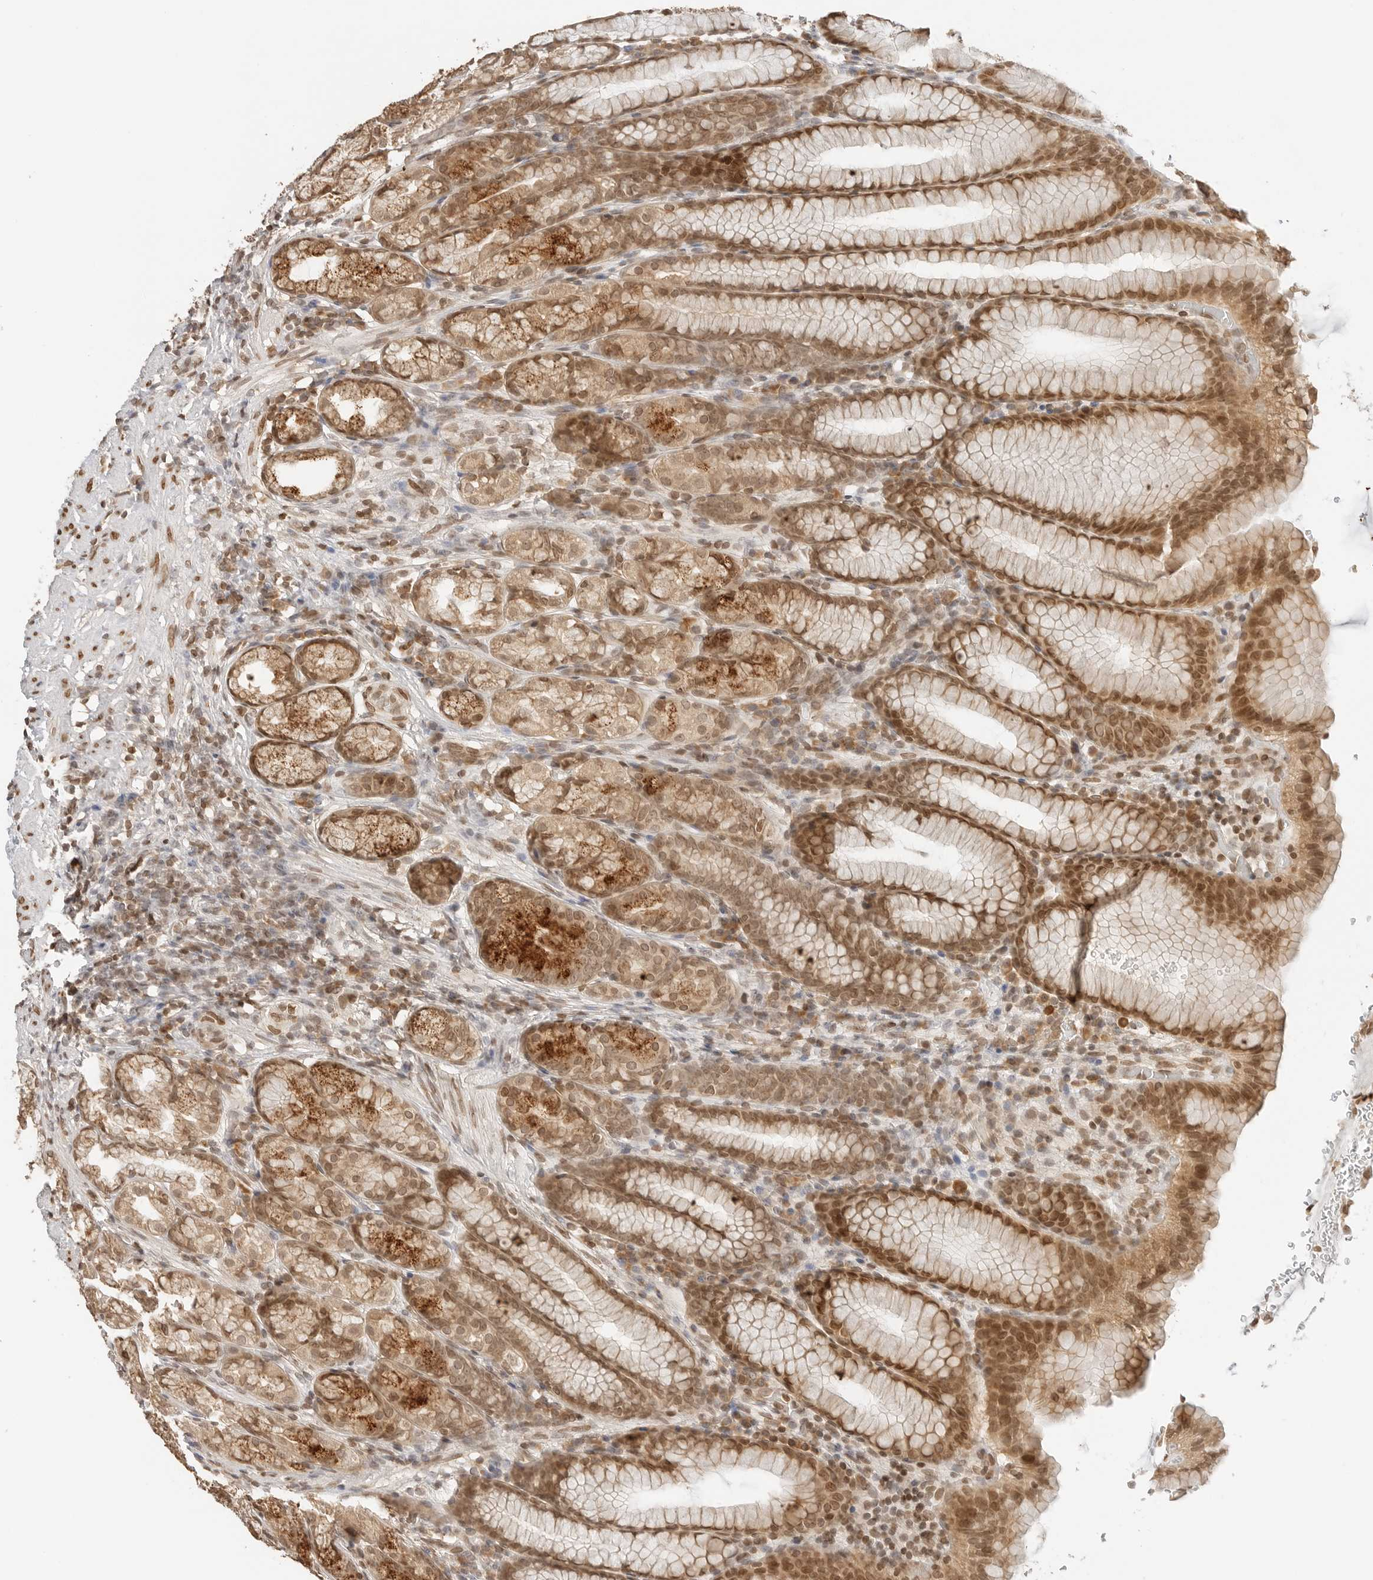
{"staining": {"intensity": "moderate", "quantity": ">75%", "location": "cytoplasmic/membranous,nuclear"}, "tissue": "stomach", "cell_type": "Glandular cells", "image_type": "normal", "snomed": [{"axis": "morphology", "description": "Normal tissue, NOS"}, {"axis": "topography", "description": "Stomach"}], "caption": "DAB immunohistochemical staining of unremarkable human stomach shows moderate cytoplasmic/membranous,nuclear protein expression in about >75% of glandular cells. The staining was performed using DAB to visualize the protein expression in brown, while the nuclei were stained in blue with hematoxylin (Magnification: 20x).", "gene": "POLH", "patient": {"sex": "male", "age": 42}}